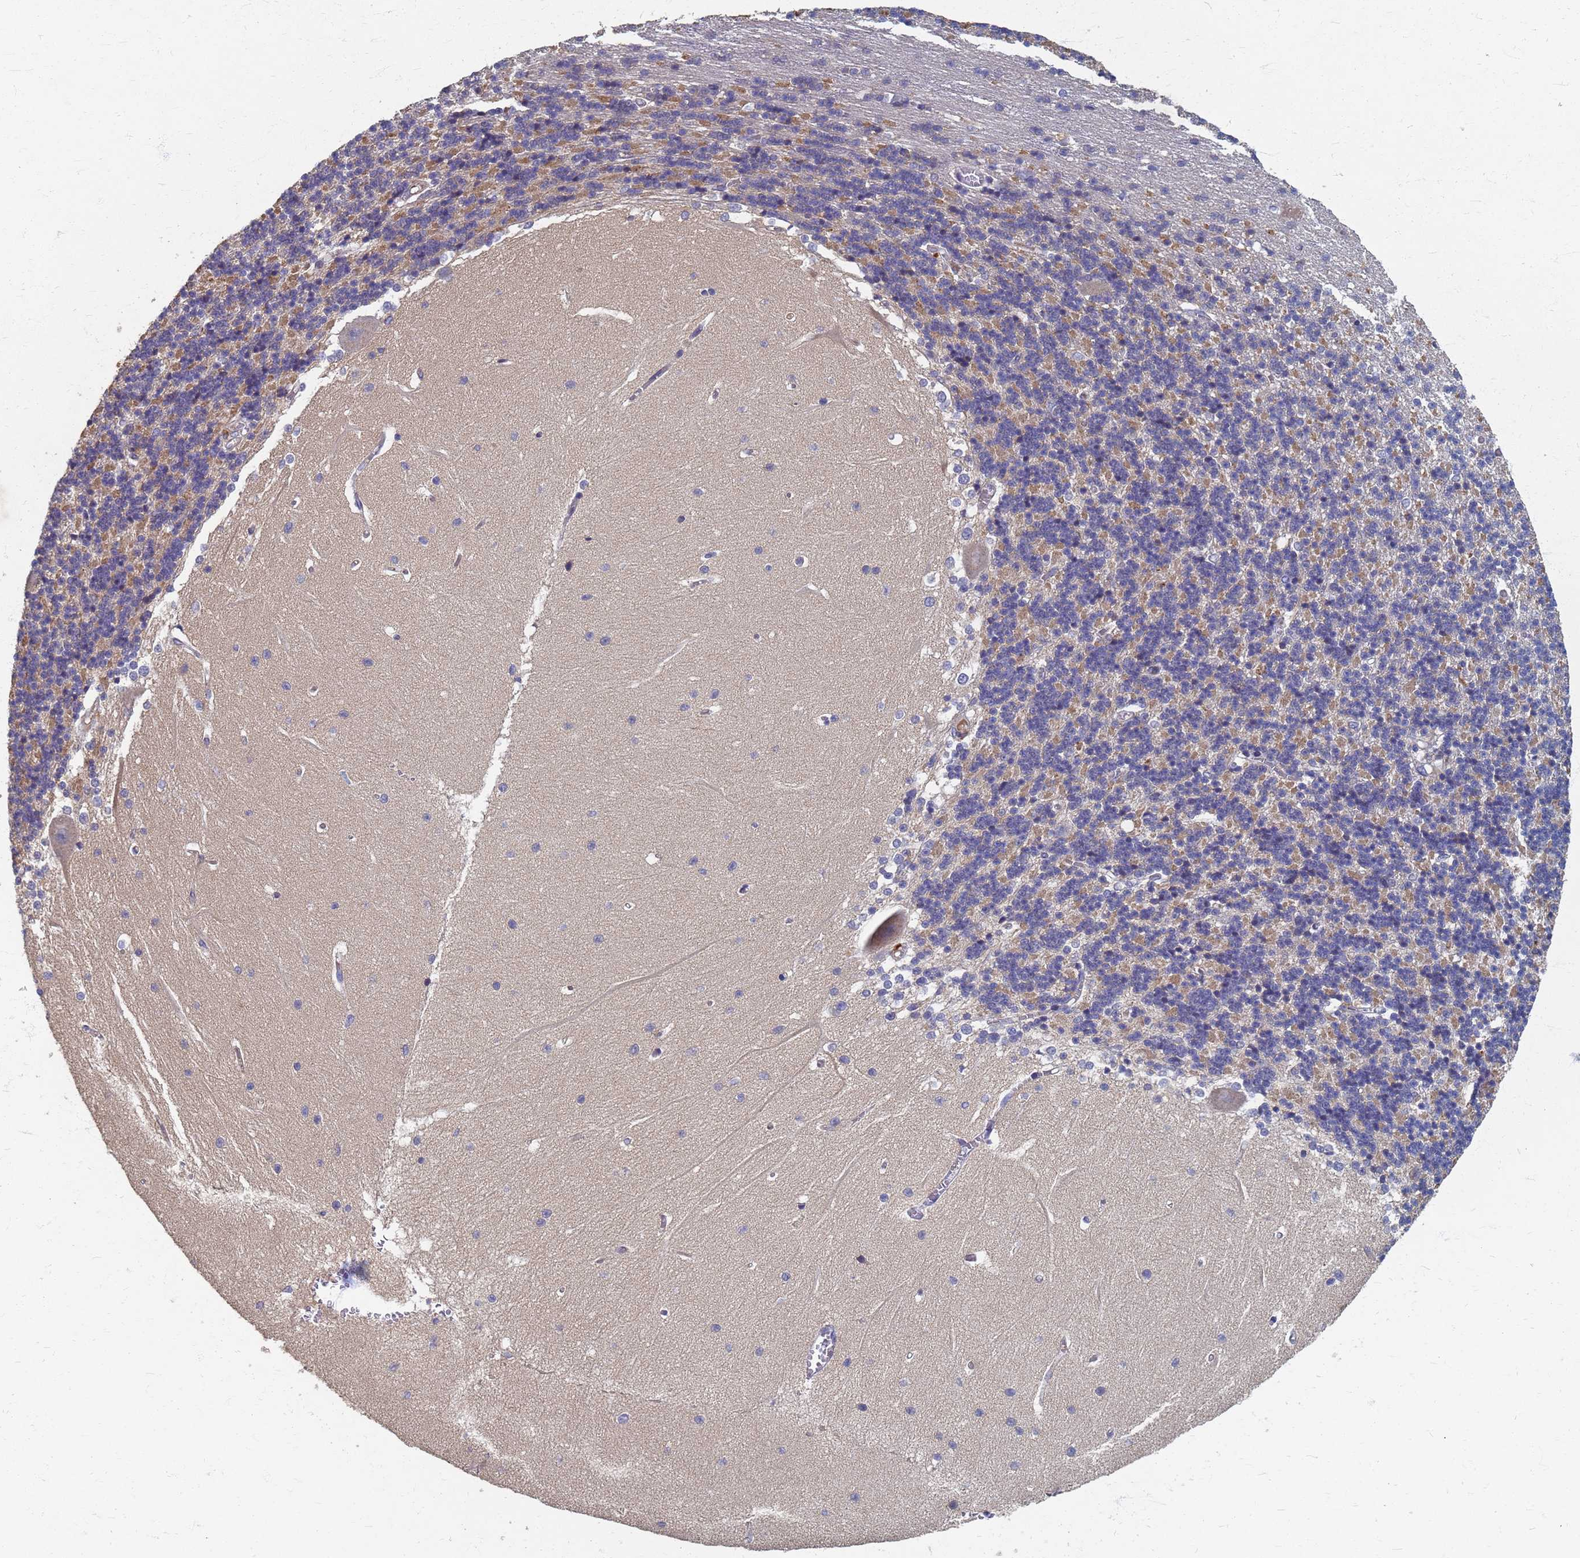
{"staining": {"intensity": "moderate", "quantity": "25%-75%", "location": "cytoplasmic/membranous"}, "tissue": "cerebellum", "cell_type": "Cells in granular layer", "image_type": "normal", "snomed": [{"axis": "morphology", "description": "Normal tissue, NOS"}, {"axis": "topography", "description": "Cerebellum"}], "caption": "Benign cerebellum demonstrates moderate cytoplasmic/membranous positivity in approximately 25%-75% of cells in granular layer, visualized by immunohistochemistry.", "gene": "KRCC1", "patient": {"sex": "male", "age": 37}}